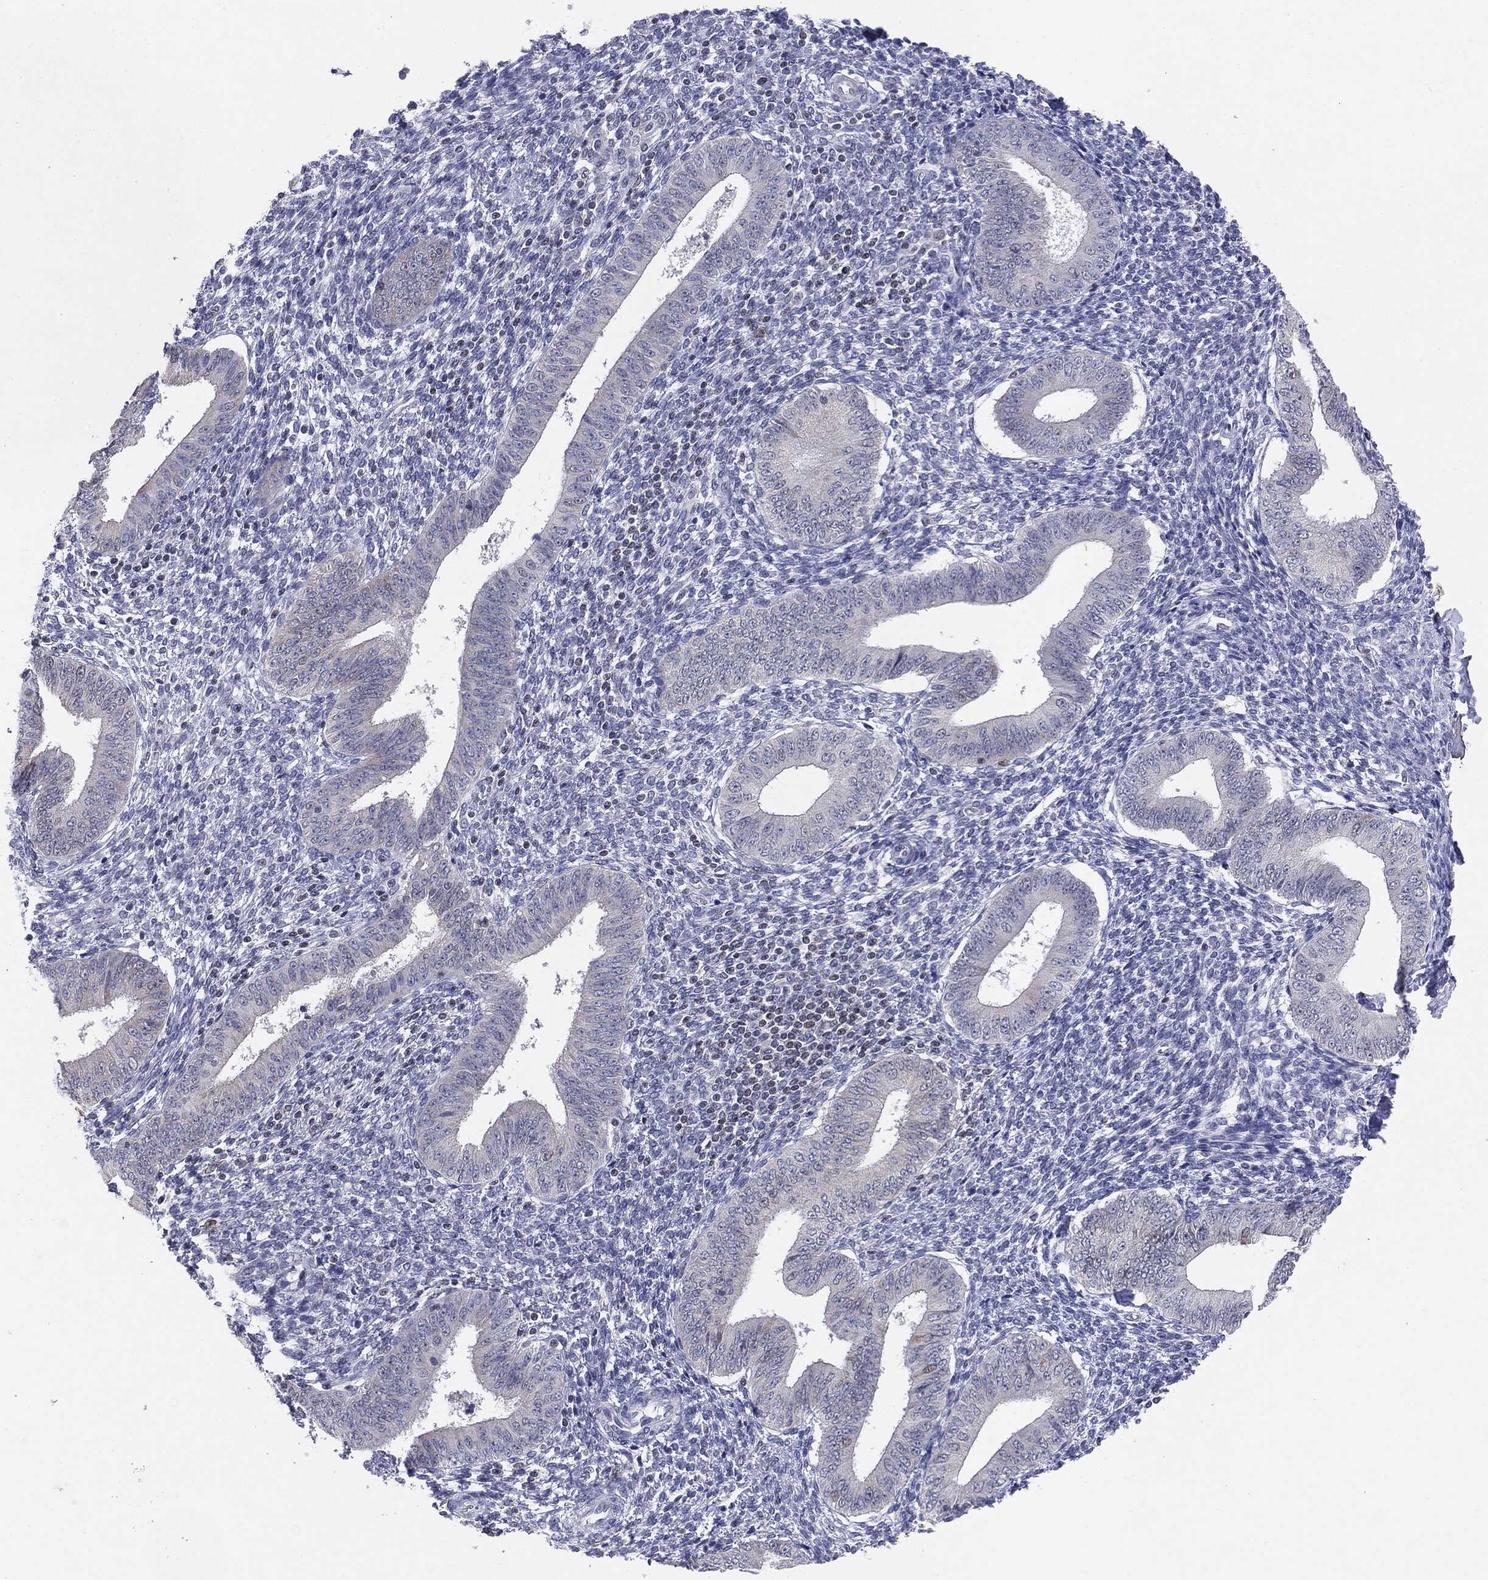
{"staining": {"intensity": "negative", "quantity": "none", "location": "none"}, "tissue": "endometrium", "cell_type": "Cells in endometrial stroma", "image_type": "normal", "snomed": [{"axis": "morphology", "description": "Normal tissue, NOS"}, {"axis": "topography", "description": "Endometrium"}], "caption": "This is an immunohistochemistry photomicrograph of unremarkable human endometrium. There is no positivity in cells in endometrial stroma.", "gene": "KIF2C", "patient": {"sex": "female", "age": 39}}